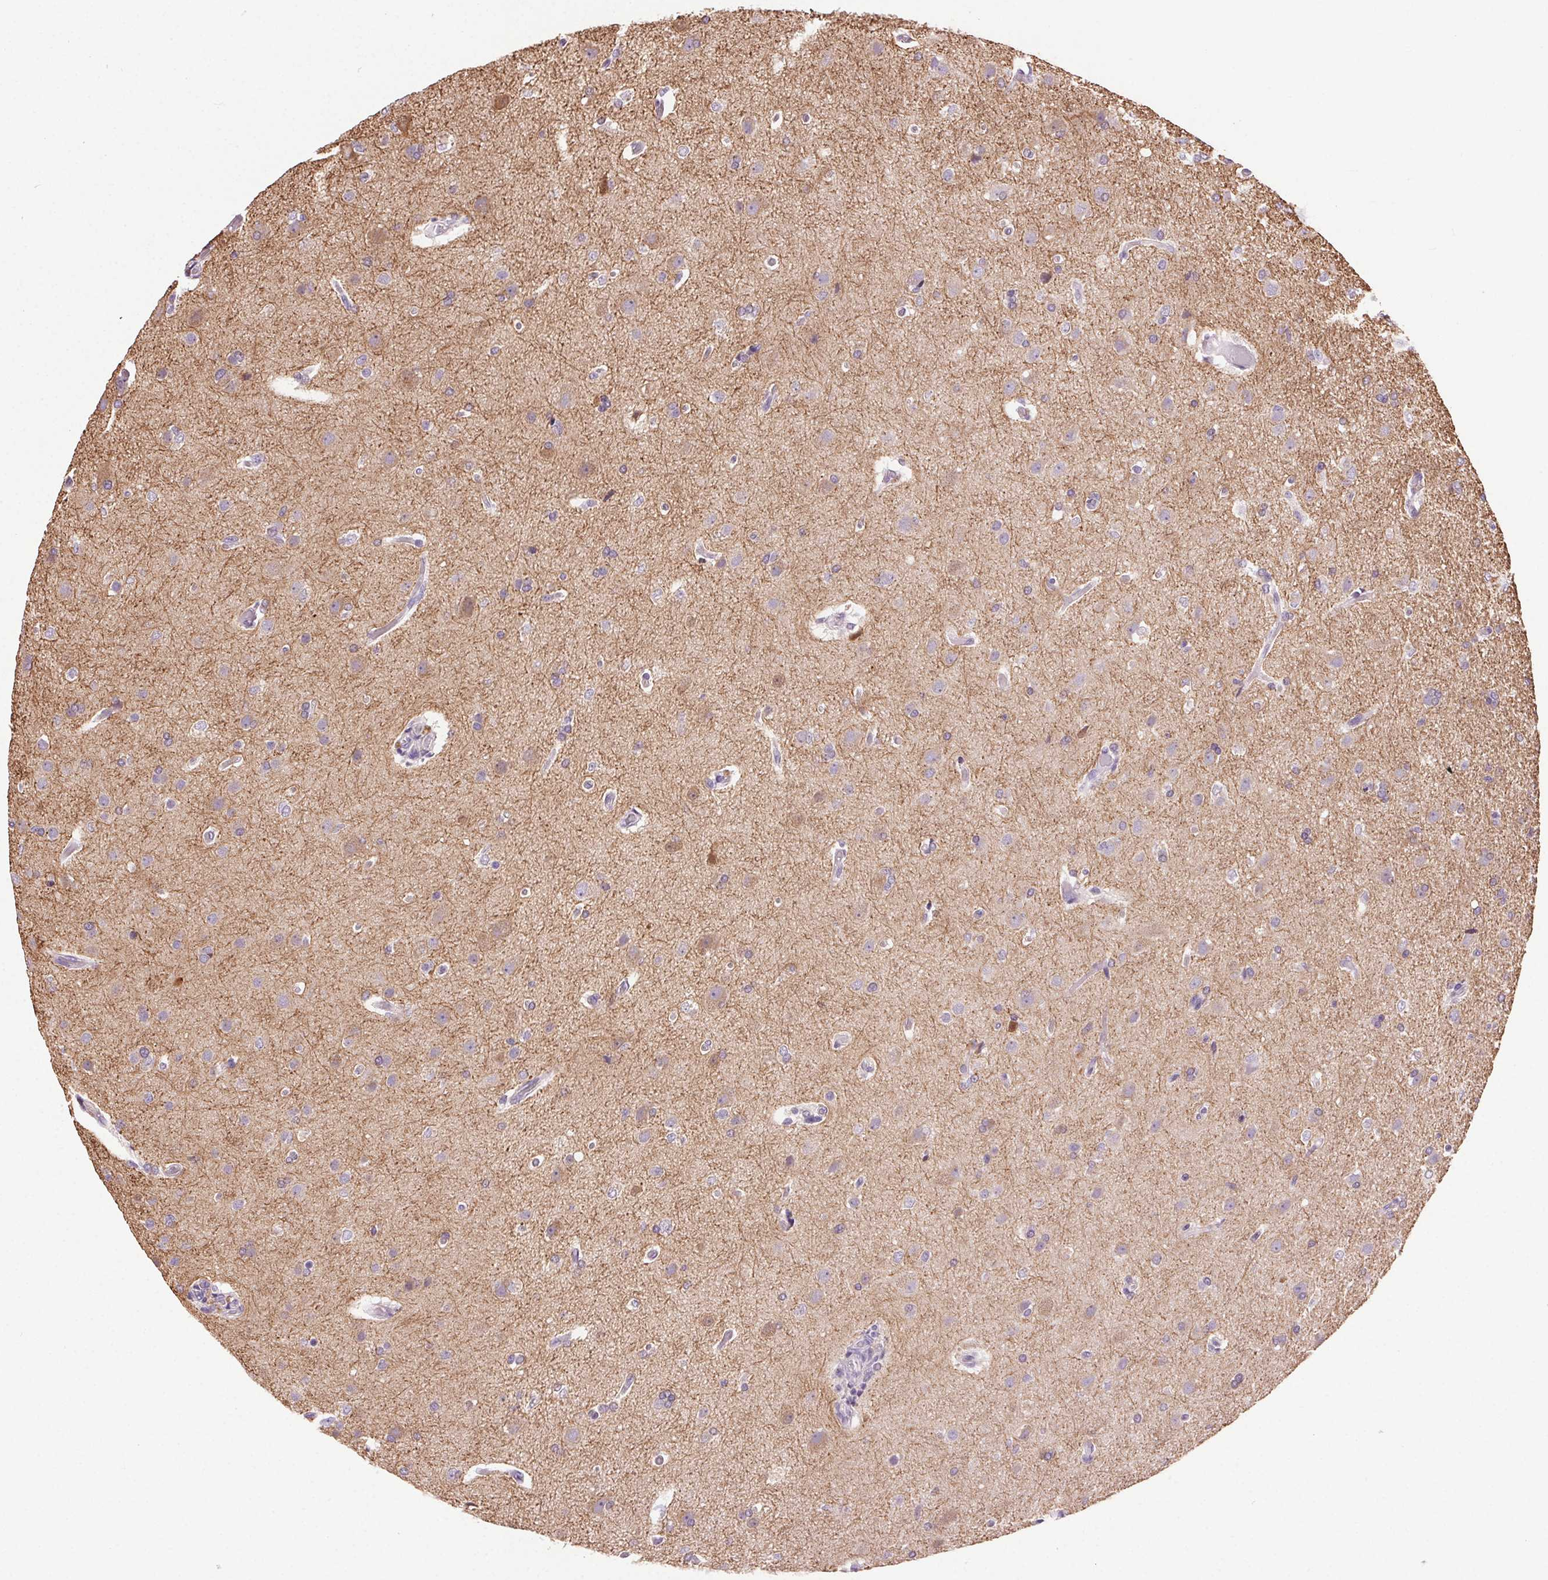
{"staining": {"intensity": "negative", "quantity": "none", "location": "none"}, "tissue": "glioma", "cell_type": "Tumor cells", "image_type": "cancer", "snomed": [{"axis": "morphology", "description": "Glioma, malignant, High grade"}, {"axis": "topography", "description": "Brain"}], "caption": "This is an immunohistochemistry micrograph of glioma. There is no staining in tumor cells.", "gene": "SYT11", "patient": {"sex": "male", "age": 68}}